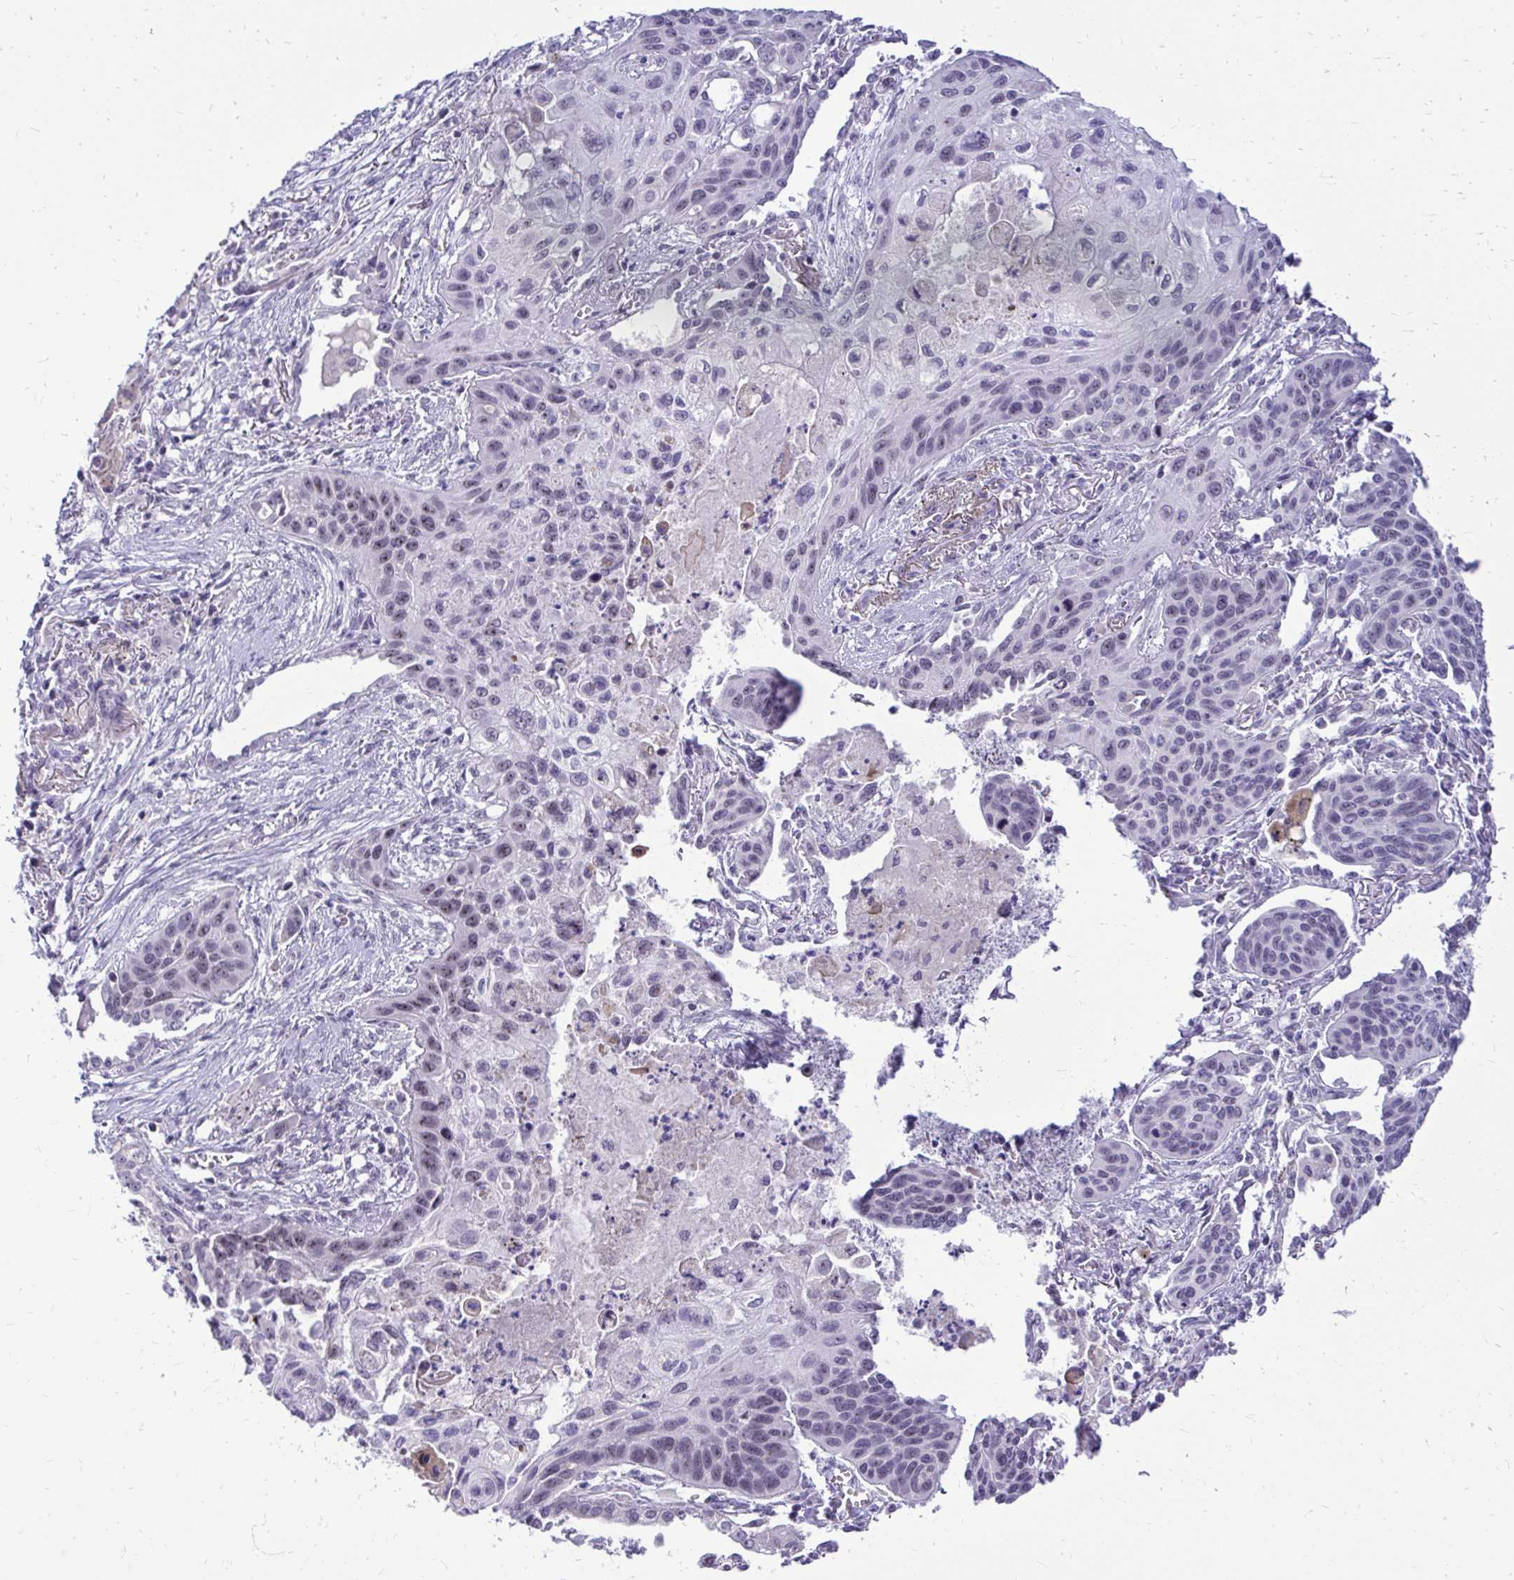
{"staining": {"intensity": "negative", "quantity": "none", "location": "none"}, "tissue": "lung cancer", "cell_type": "Tumor cells", "image_type": "cancer", "snomed": [{"axis": "morphology", "description": "Squamous cell carcinoma, NOS"}, {"axis": "topography", "description": "Lung"}], "caption": "Protein analysis of squamous cell carcinoma (lung) reveals no significant staining in tumor cells.", "gene": "NIFK", "patient": {"sex": "male", "age": 71}}